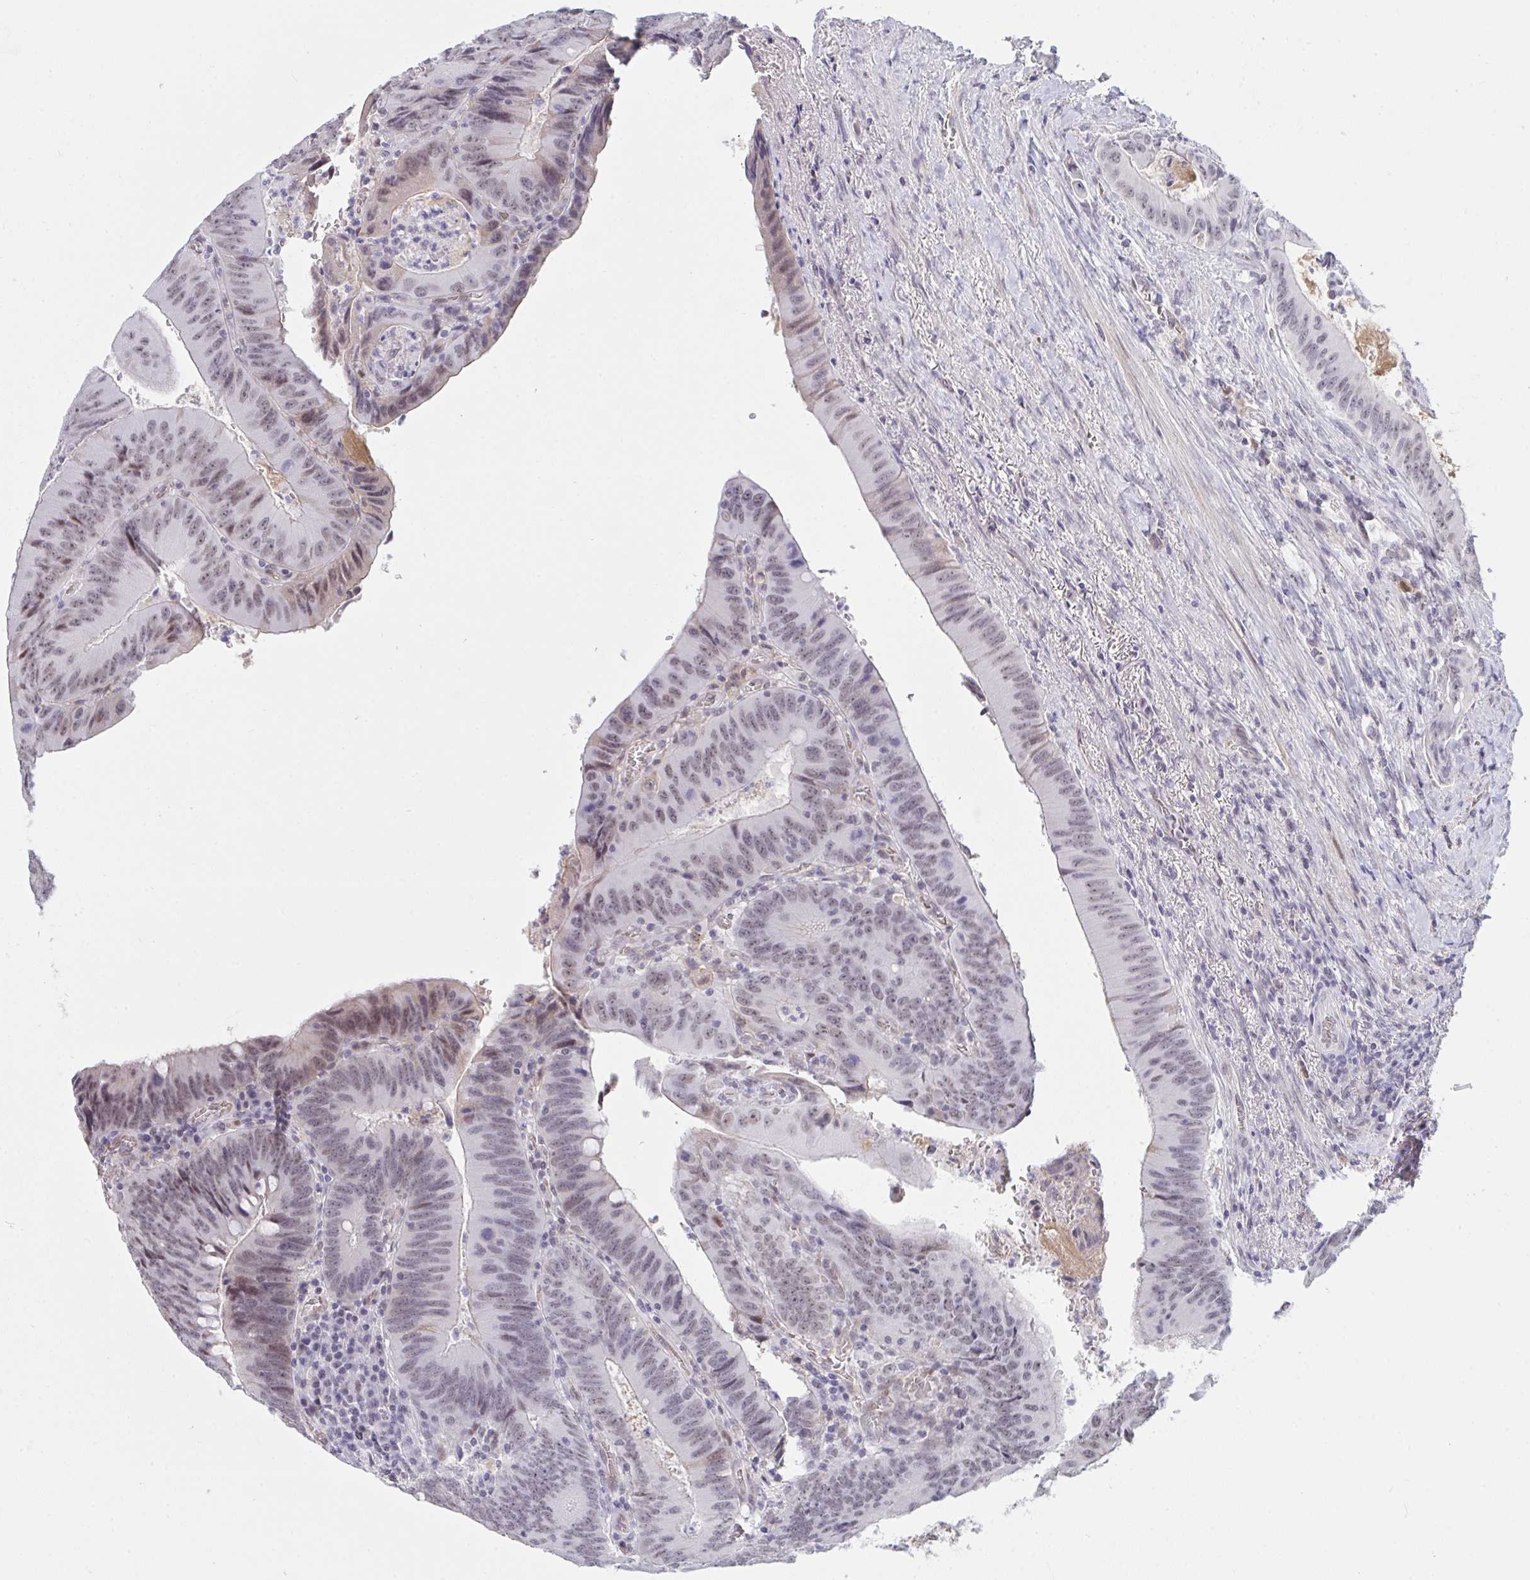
{"staining": {"intensity": "weak", "quantity": "25%-75%", "location": "nuclear"}, "tissue": "colorectal cancer", "cell_type": "Tumor cells", "image_type": "cancer", "snomed": [{"axis": "morphology", "description": "Adenocarcinoma, NOS"}, {"axis": "topography", "description": "Rectum"}], "caption": "A micrograph showing weak nuclear expression in about 25%-75% of tumor cells in colorectal cancer, as visualized by brown immunohistochemical staining.", "gene": "DSCAML1", "patient": {"sex": "female", "age": 72}}